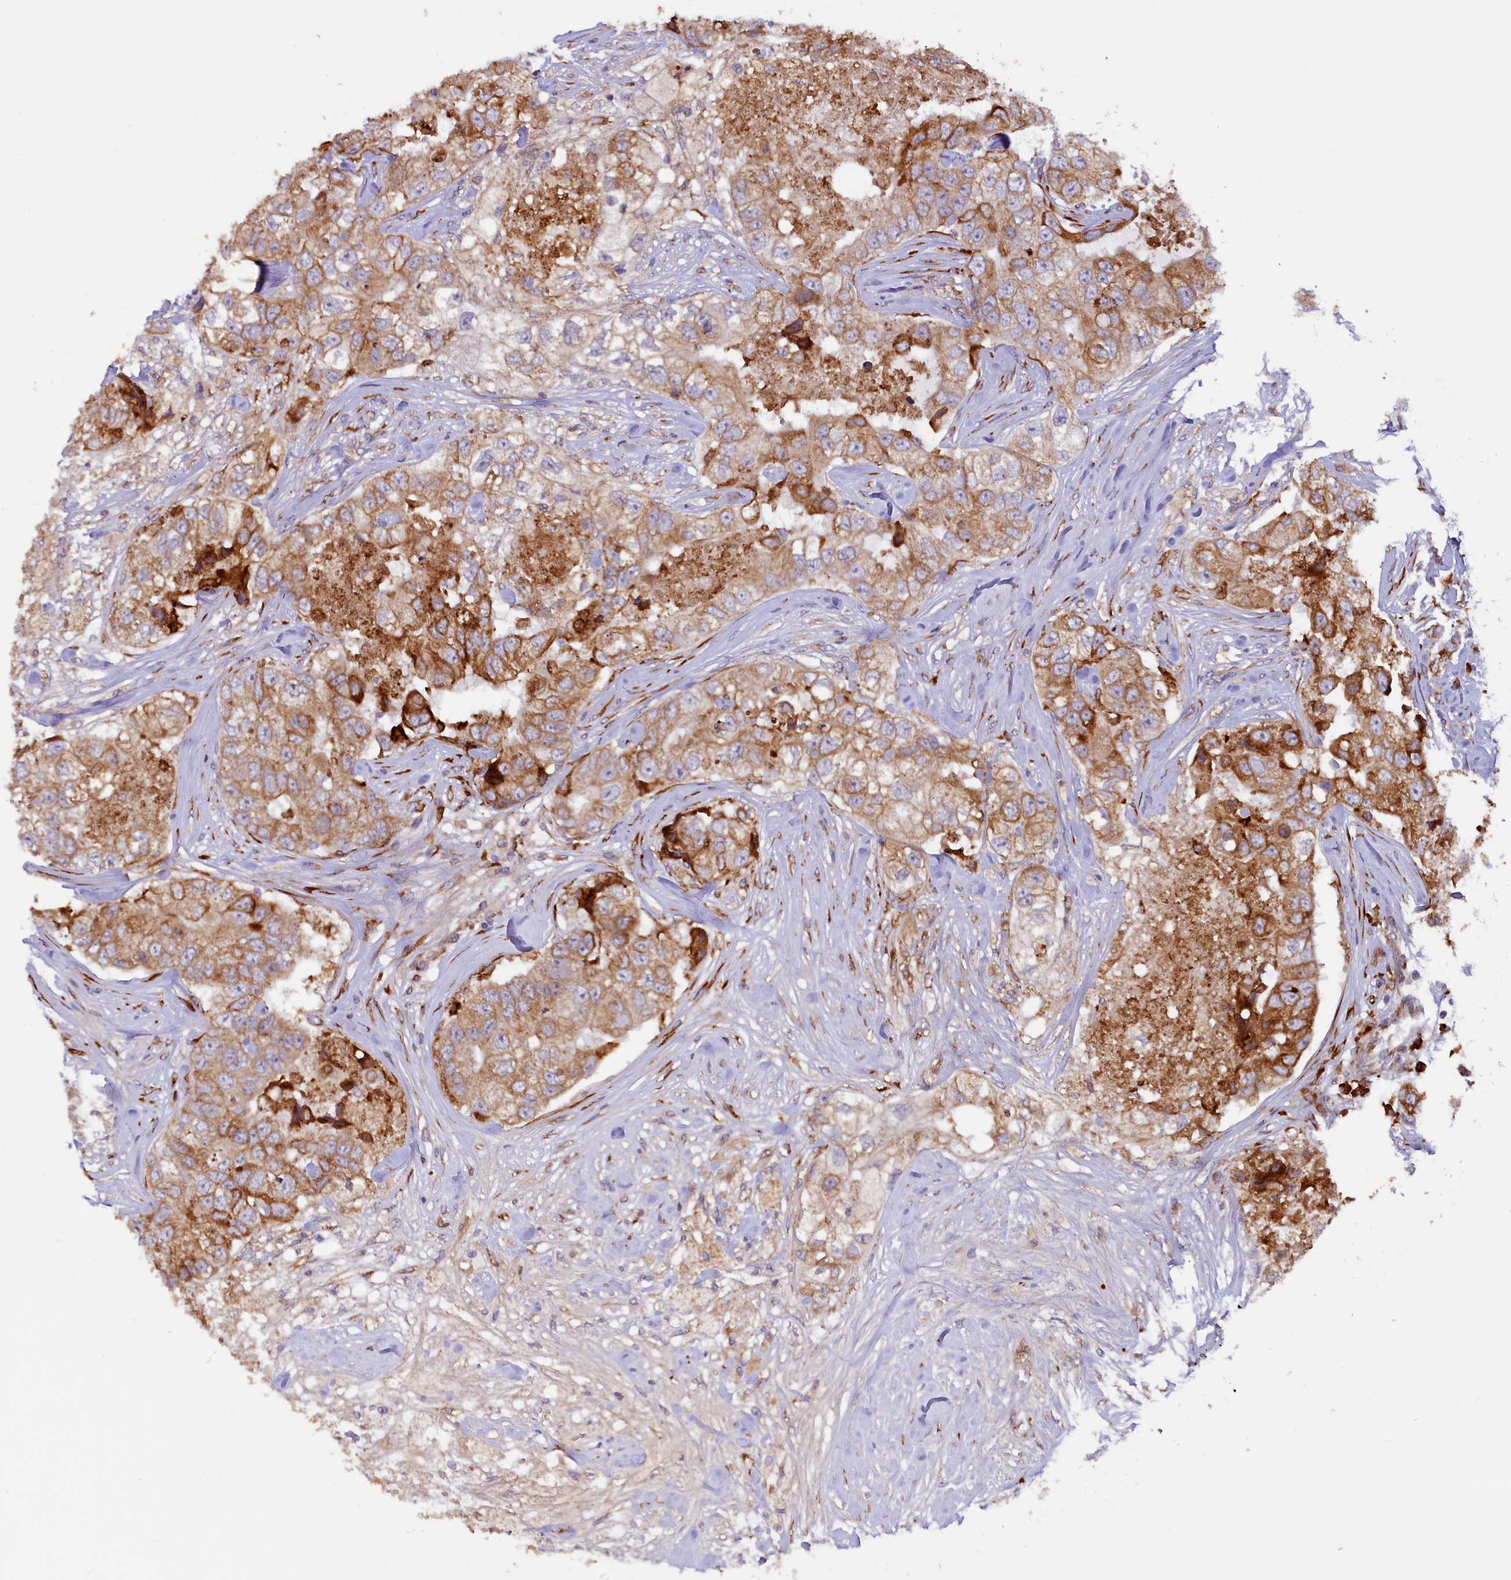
{"staining": {"intensity": "strong", "quantity": "25%-75%", "location": "cytoplasmic/membranous"}, "tissue": "breast cancer", "cell_type": "Tumor cells", "image_type": "cancer", "snomed": [{"axis": "morphology", "description": "Duct carcinoma"}, {"axis": "topography", "description": "Breast"}], "caption": "This is a photomicrograph of immunohistochemistry (IHC) staining of breast invasive ductal carcinoma, which shows strong staining in the cytoplasmic/membranous of tumor cells.", "gene": "SSC5D", "patient": {"sex": "female", "age": 62}}